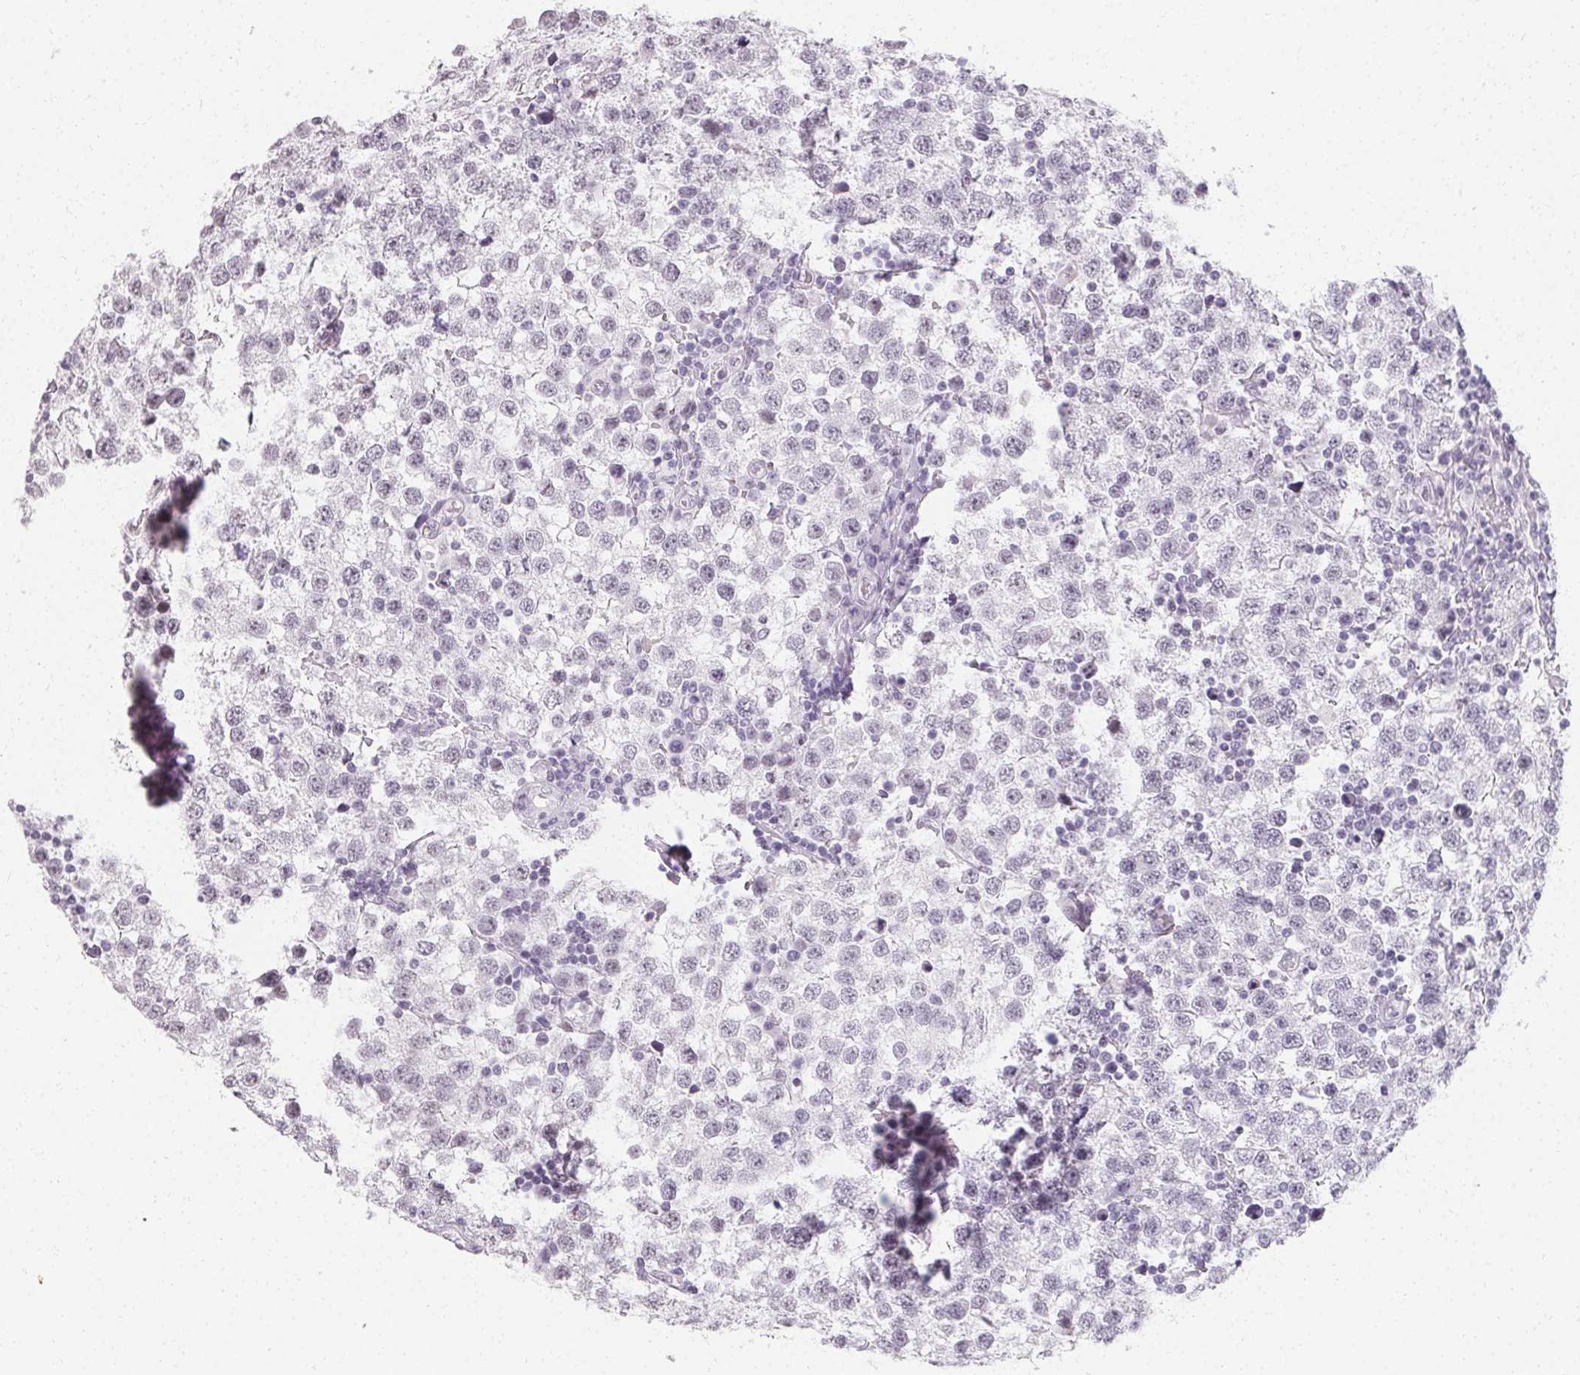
{"staining": {"intensity": "negative", "quantity": "none", "location": "none"}, "tissue": "testis cancer", "cell_type": "Tumor cells", "image_type": "cancer", "snomed": [{"axis": "morphology", "description": "Seminoma, NOS"}, {"axis": "topography", "description": "Testis"}], "caption": "This is an immunohistochemistry photomicrograph of human testis seminoma. There is no staining in tumor cells.", "gene": "SYNPR", "patient": {"sex": "male", "age": 34}}